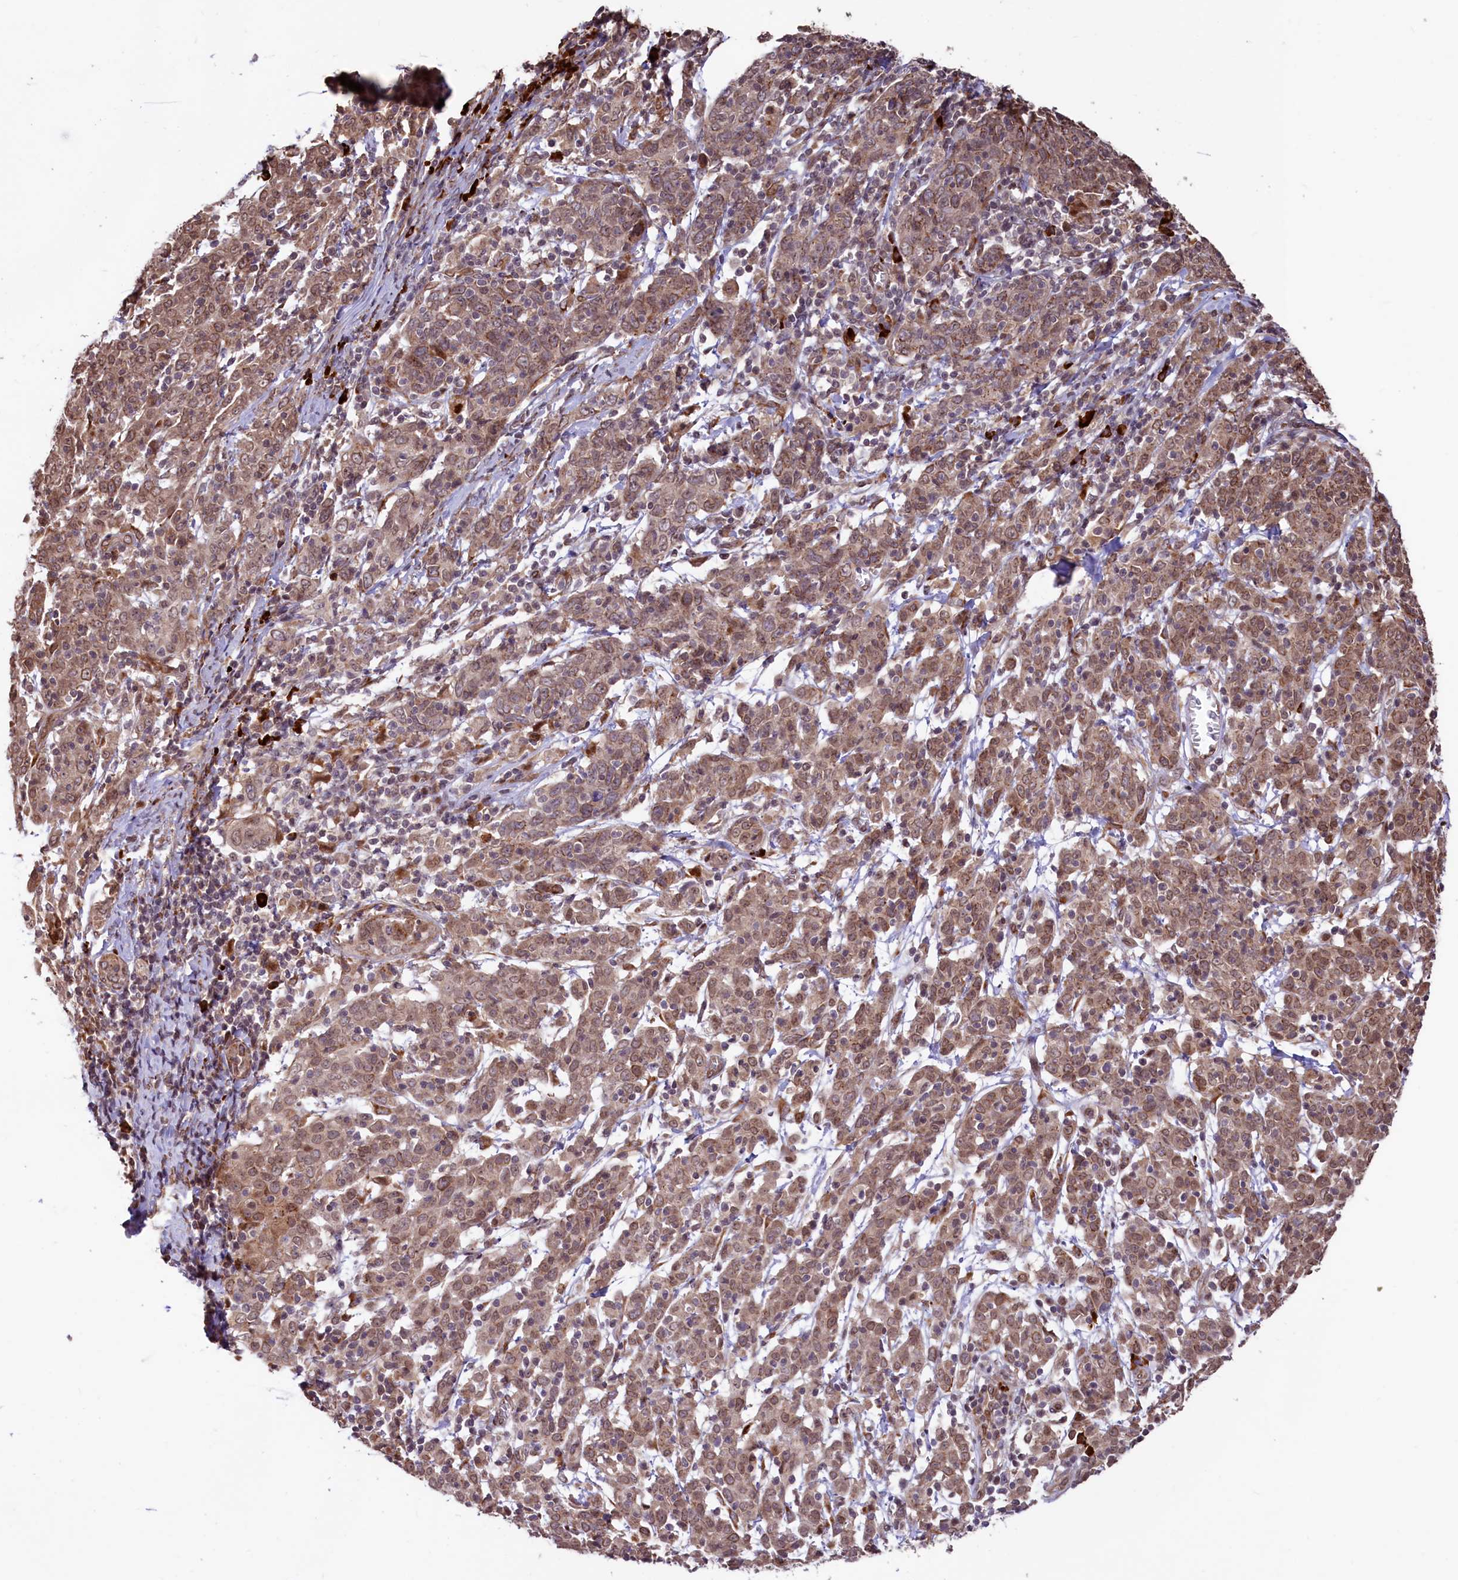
{"staining": {"intensity": "moderate", "quantity": ">75%", "location": "cytoplasmic/membranous,nuclear"}, "tissue": "cervical cancer", "cell_type": "Tumor cells", "image_type": "cancer", "snomed": [{"axis": "morphology", "description": "Squamous cell carcinoma, NOS"}, {"axis": "topography", "description": "Cervix"}], "caption": "IHC photomicrograph of cervical cancer stained for a protein (brown), which displays medium levels of moderate cytoplasmic/membranous and nuclear staining in approximately >75% of tumor cells.", "gene": "C5orf15", "patient": {"sex": "female", "age": 67}}